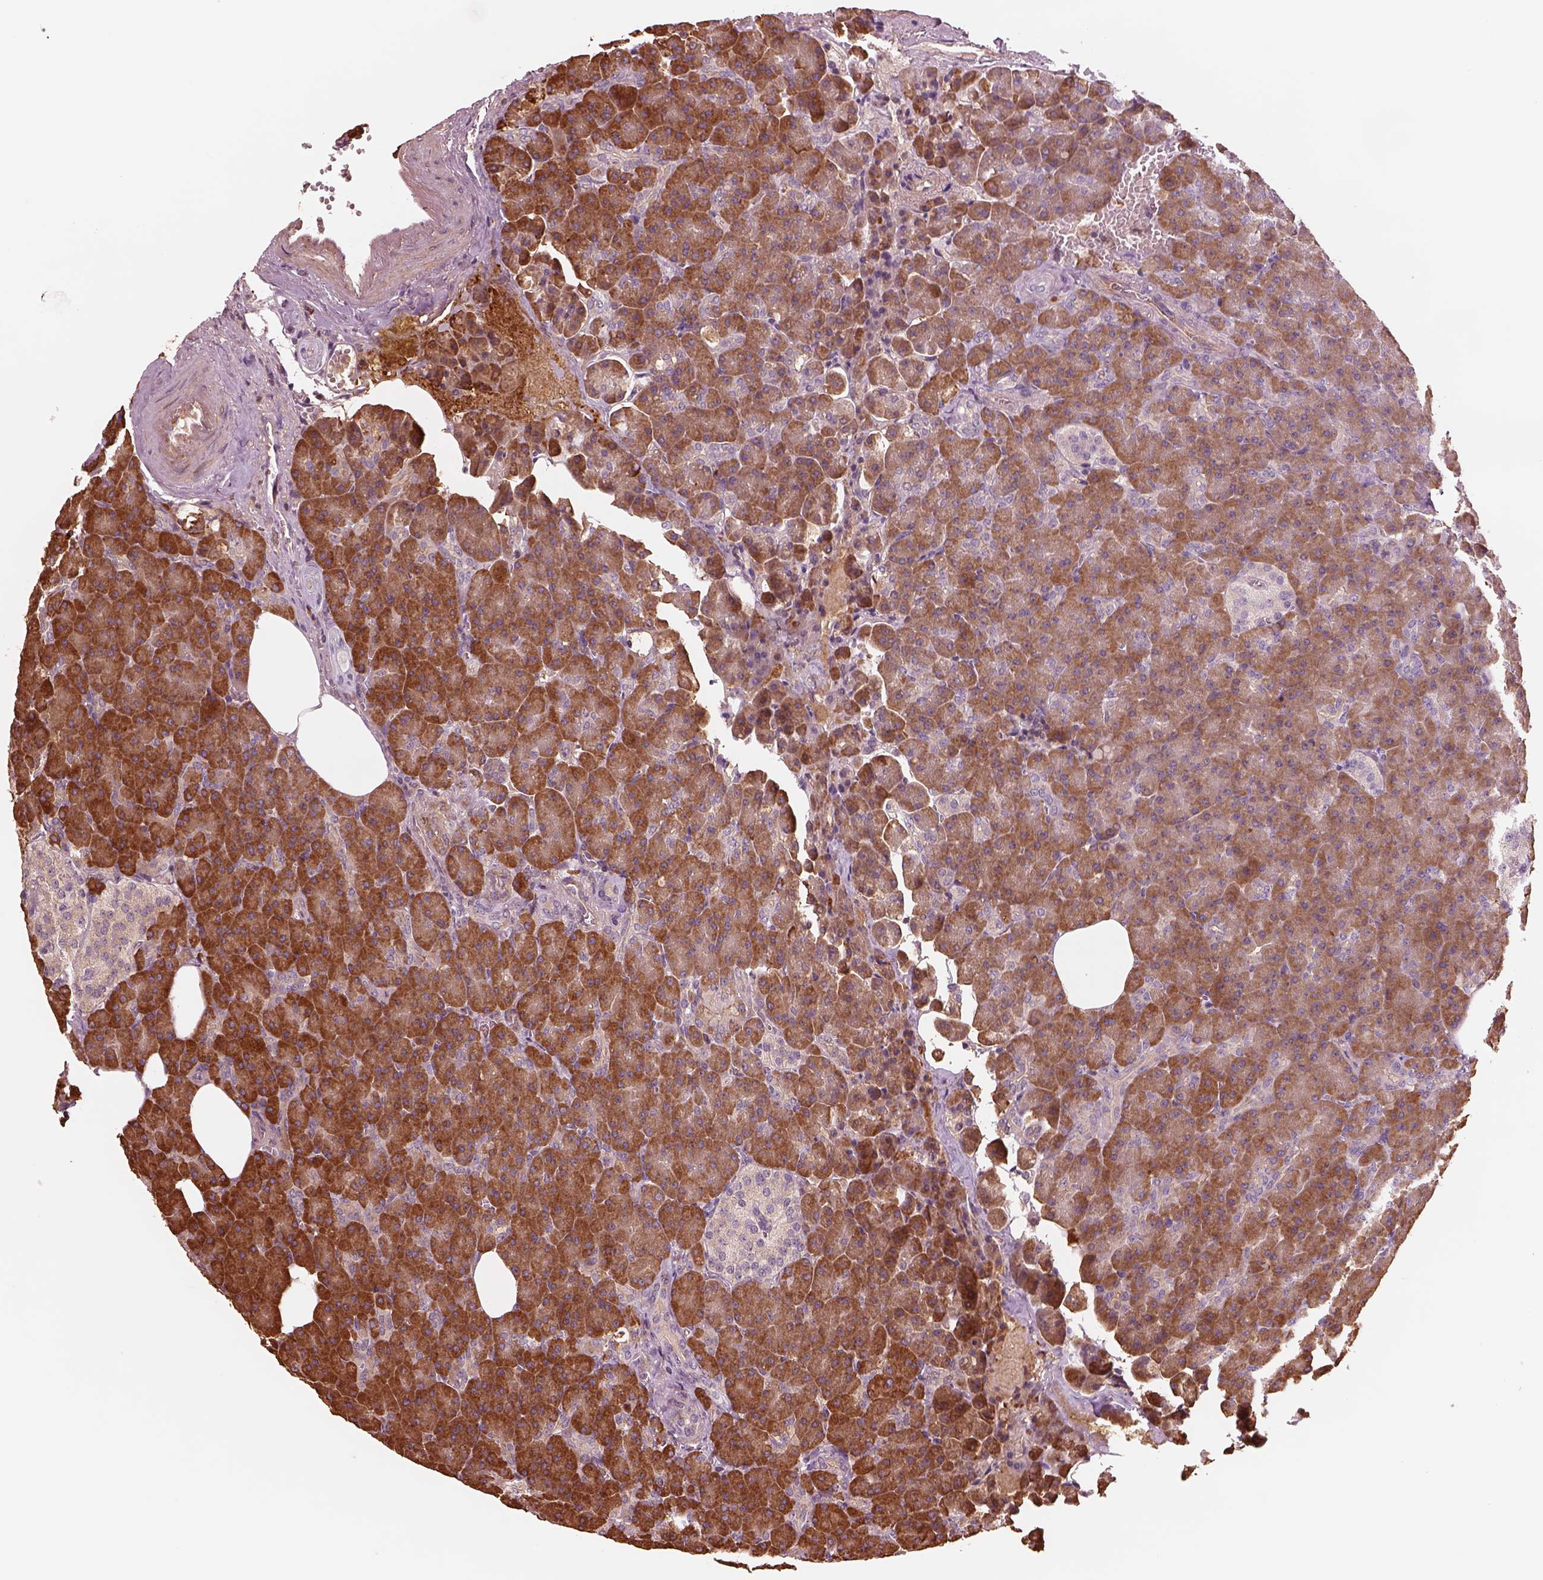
{"staining": {"intensity": "strong", "quantity": "25%-75%", "location": "cytoplasmic/membranous"}, "tissue": "pancreas", "cell_type": "Exocrine glandular cells", "image_type": "normal", "snomed": [{"axis": "morphology", "description": "Normal tissue, NOS"}, {"axis": "topography", "description": "Pancreas"}], "caption": "IHC (DAB) staining of benign human pancreas displays strong cytoplasmic/membranous protein staining in approximately 25%-75% of exocrine glandular cells.", "gene": "ASCC2", "patient": {"sex": "female", "age": 74}}